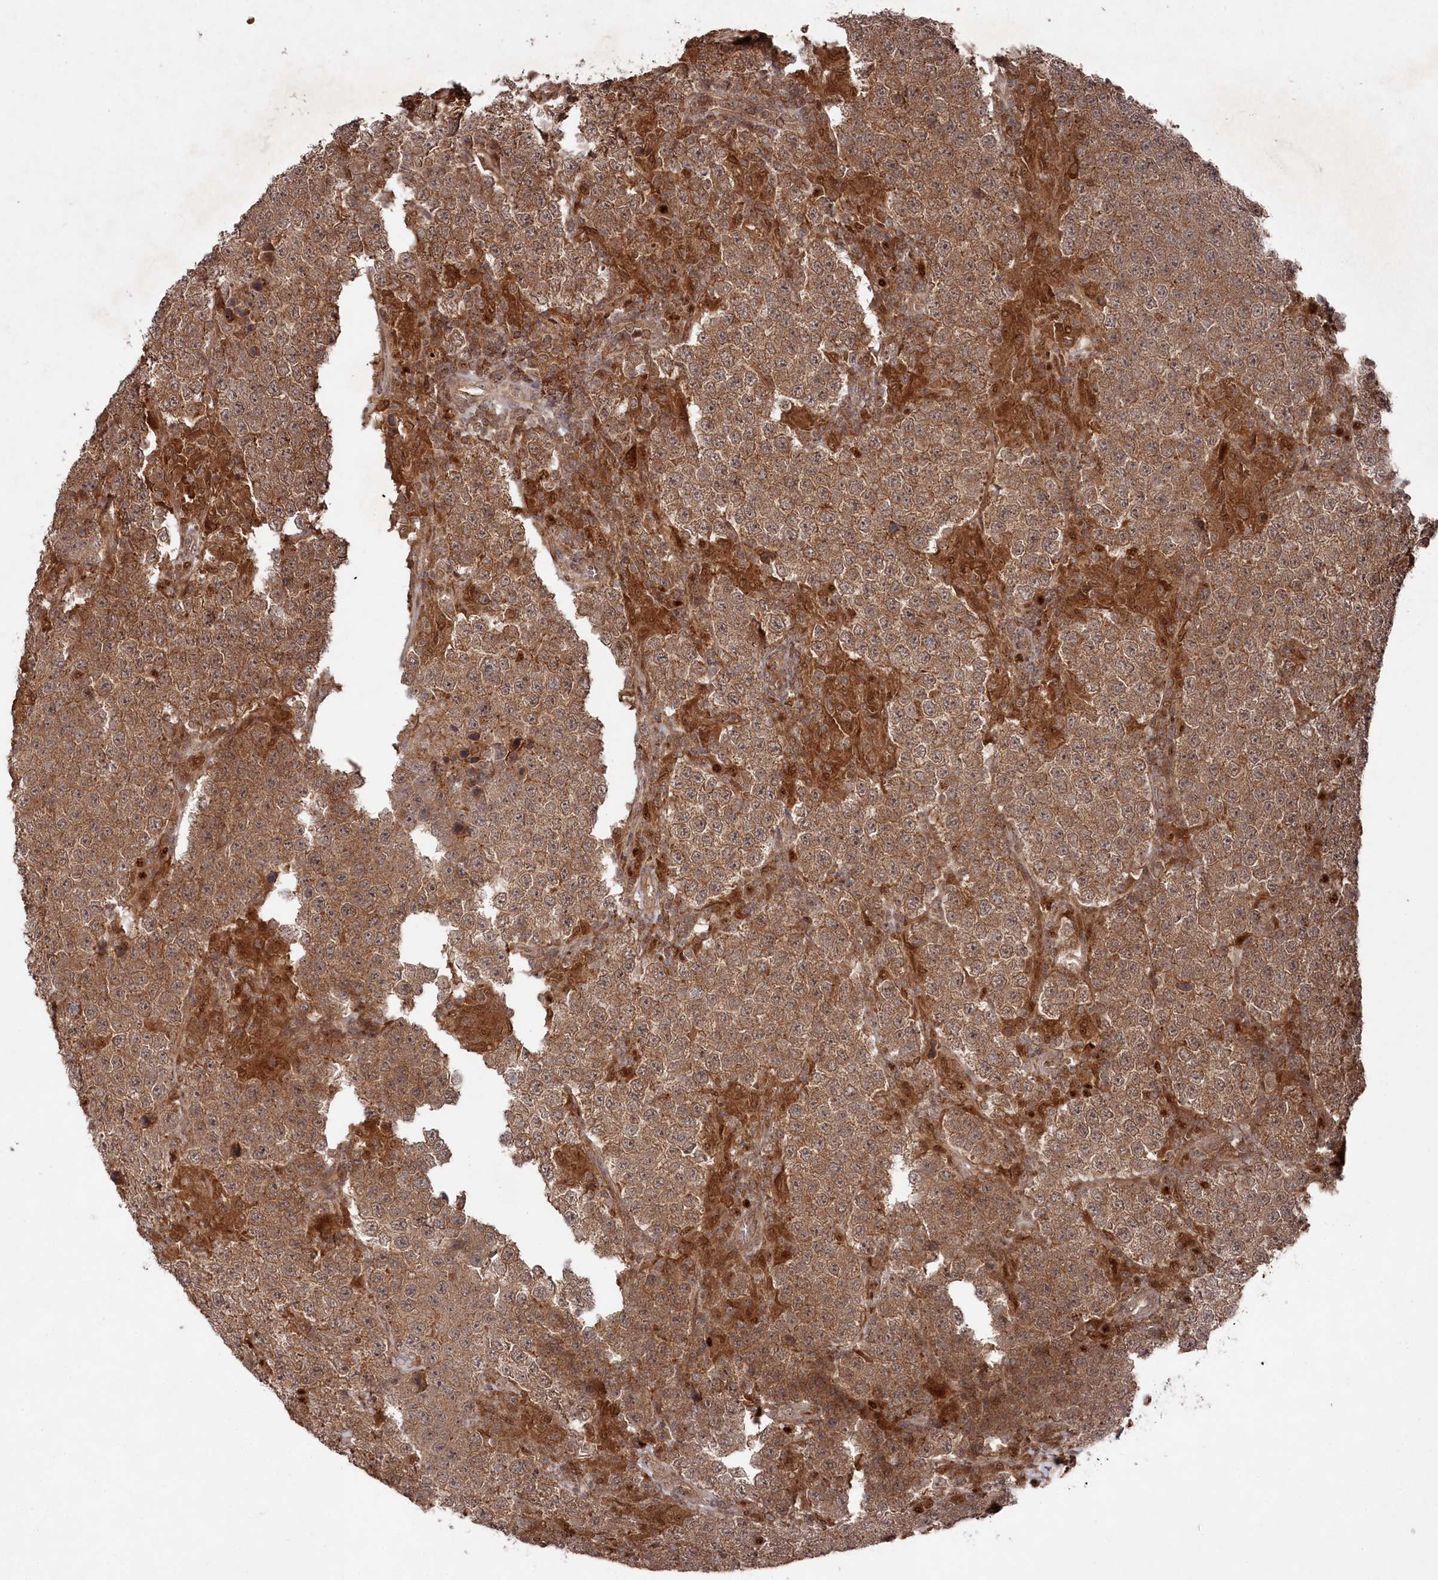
{"staining": {"intensity": "moderate", "quantity": ">75%", "location": "cytoplasmic/membranous"}, "tissue": "testis cancer", "cell_type": "Tumor cells", "image_type": "cancer", "snomed": [{"axis": "morphology", "description": "Normal tissue, NOS"}, {"axis": "morphology", "description": "Urothelial carcinoma, High grade"}, {"axis": "morphology", "description": "Seminoma, NOS"}, {"axis": "morphology", "description": "Carcinoma, Embryonal, NOS"}, {"axis": "topography", "description": "Urinary bladder"}, {"axis": "topography", "description": "Testis"}], "caption": "This is an image of immunohistochemistry staining of high-grade urothelial carcinoma (testis), which shows moderate staining in the cytoplasmic/membranous of tumor cells.", "gene": "BORCS7", "patient": {"sex": "male", "age": 41}}